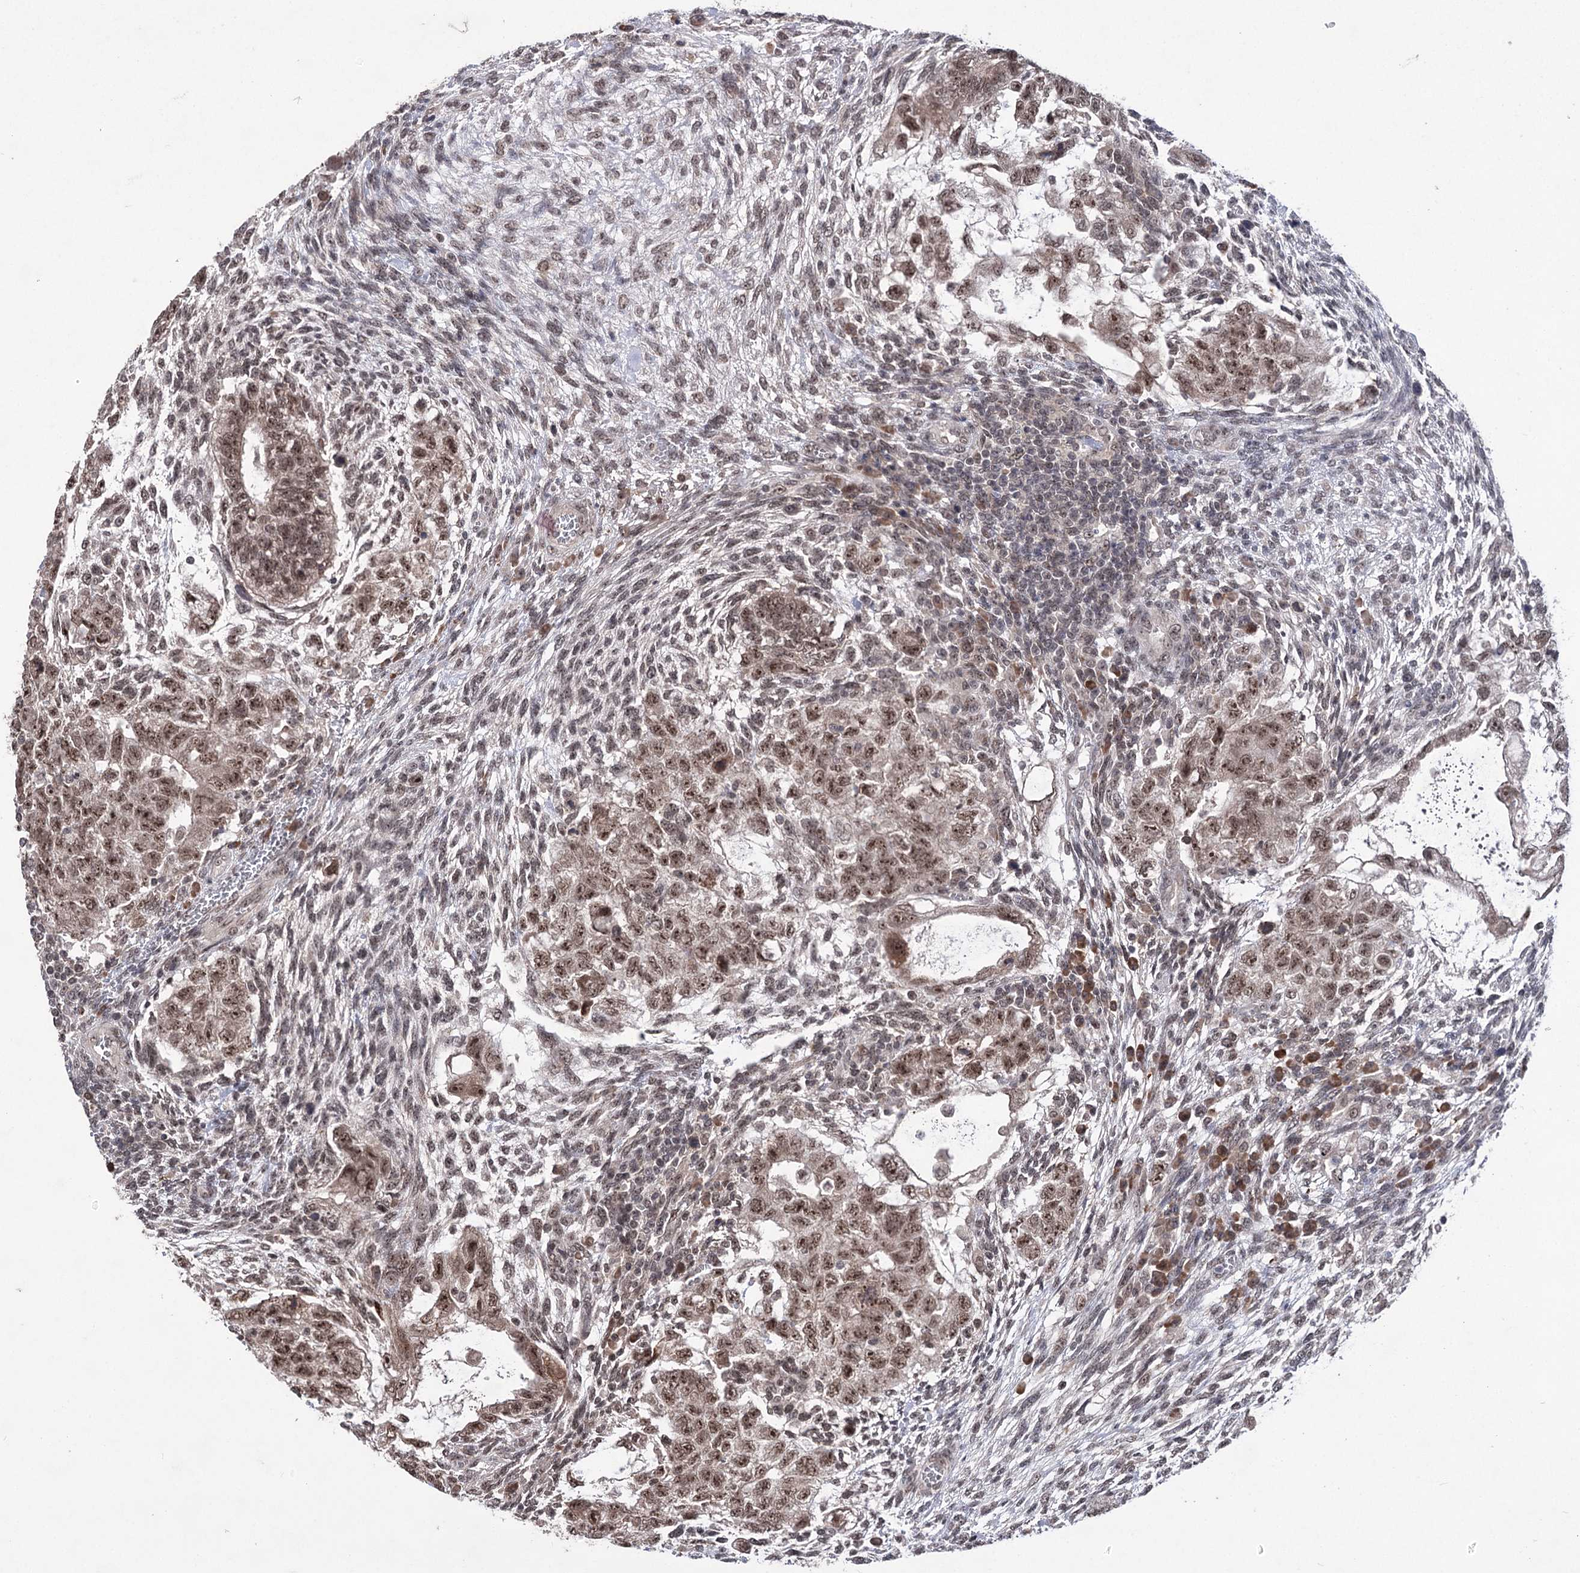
{"staining": {"intensity": "moderate", "quantity": ">75%", "location": "nuclear"}, "tissue": "testis cancer", "cell_type": "Tumor cells", "image_type": "cancer", "snomed": [{"axis": "morphology", "description": "Carcinoma, Embryonal, NOS"}, {"axis": "topography", "description": "Testis"}], "caption": "Testis cancer (embryonal carcinoma) stained with a brown dye displays moderate nuclear positive staining in approximately >75% of tumor cells.", "gene": "VGLL4", "patient": {"sex": "male", "age": 37}}